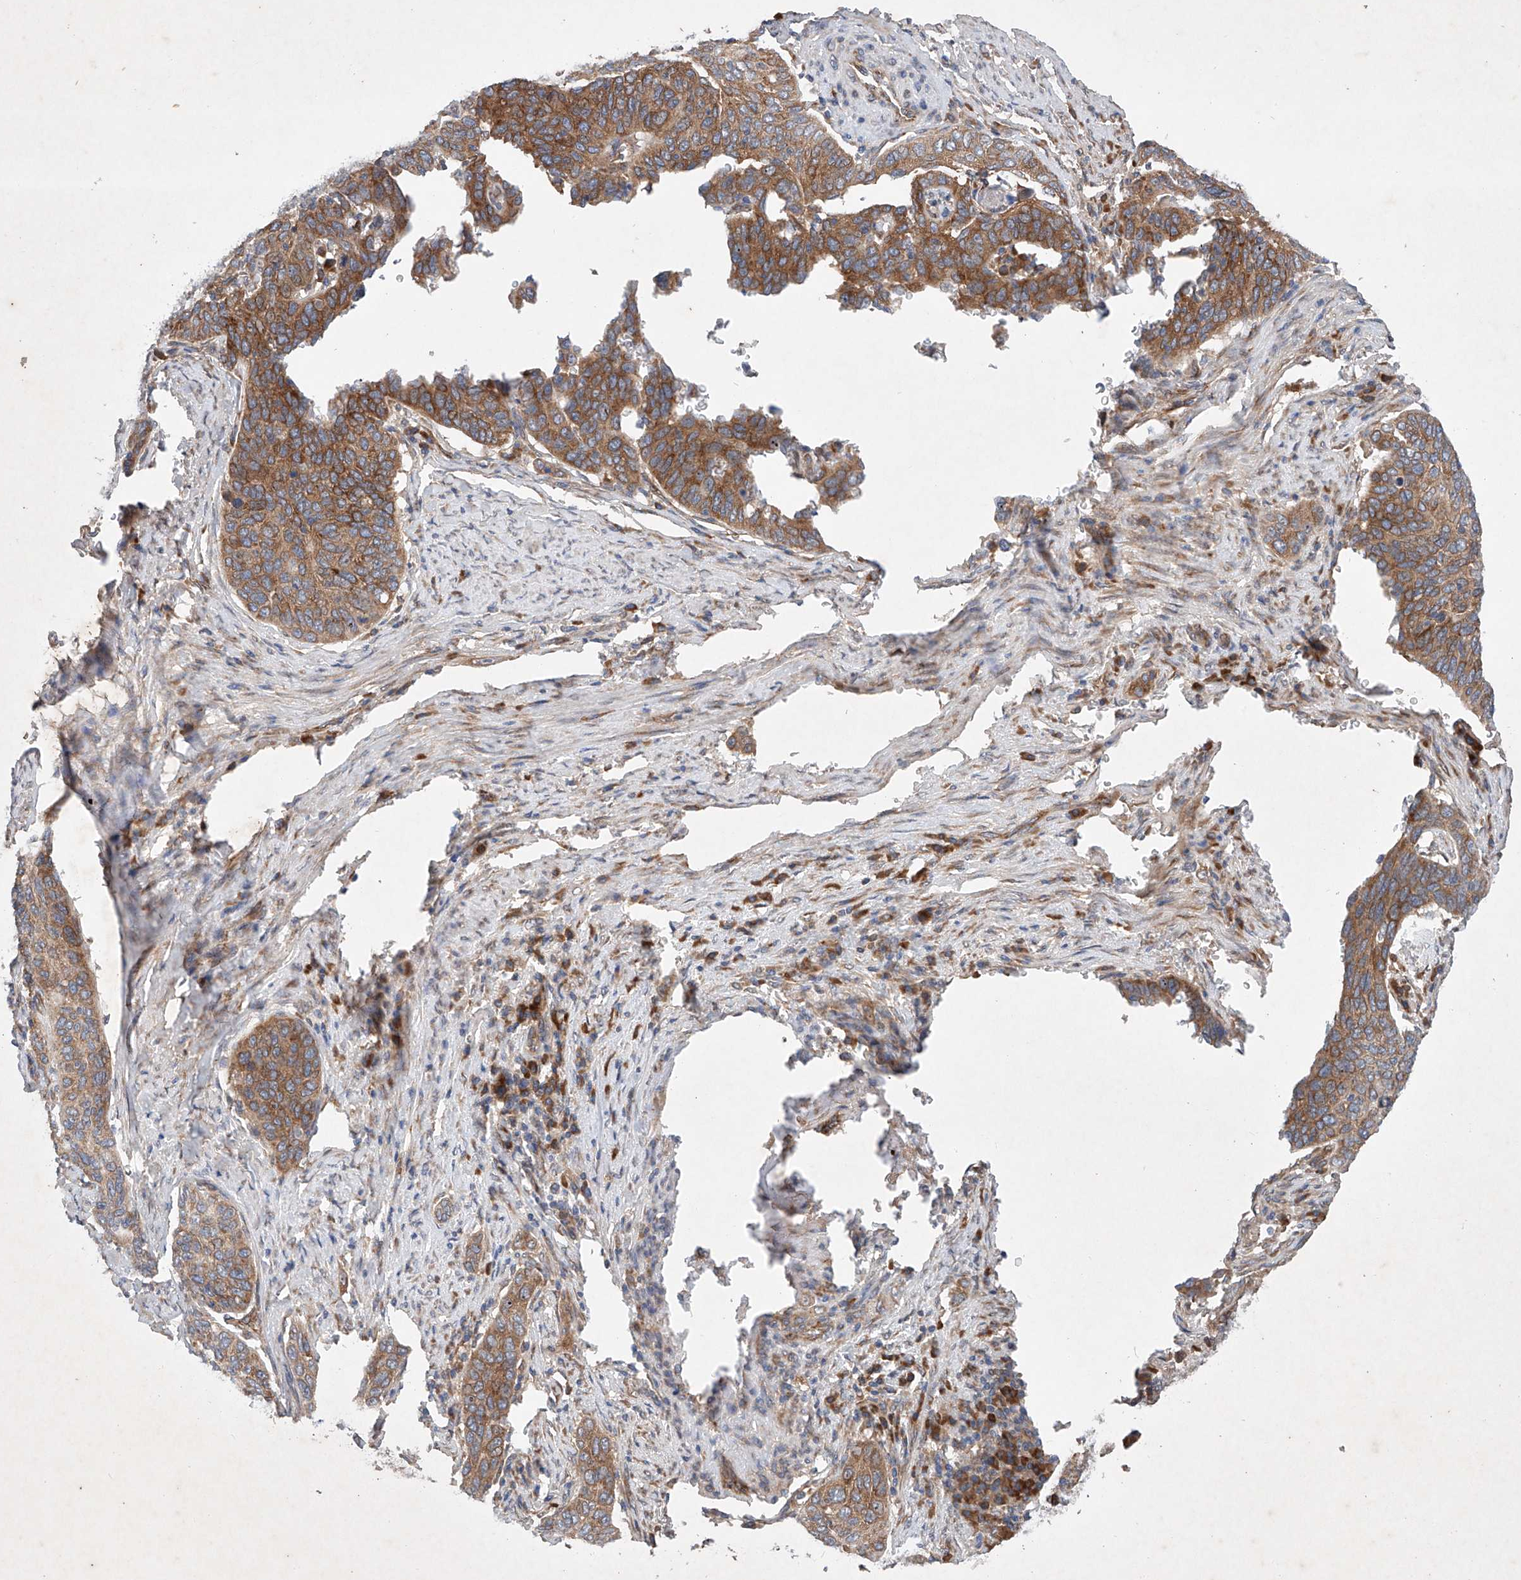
{"staining": {"intensity": "moderate", "quantity": ">75%", "location": "cytoplasmic/membranous"}, "tissue": "cervical cancer", "cell_type": "Tumor cells", "image_type": "cancer", "snomed": [{"axis": "morphology", "description": "Squamous cell carcinoma, NOS"}, {"axis": "topography", "description": "Cervix"}], "caption": "A brown stain highlights moderate cytoplasmic/membranous expression of a protein in squamous cell carcinoma (cervical) tumor cells. (DAB IHC with brightfield microscopy, high magnification).", "gene": "FASTK", "patient": {"sex": "female", "age": 60}}